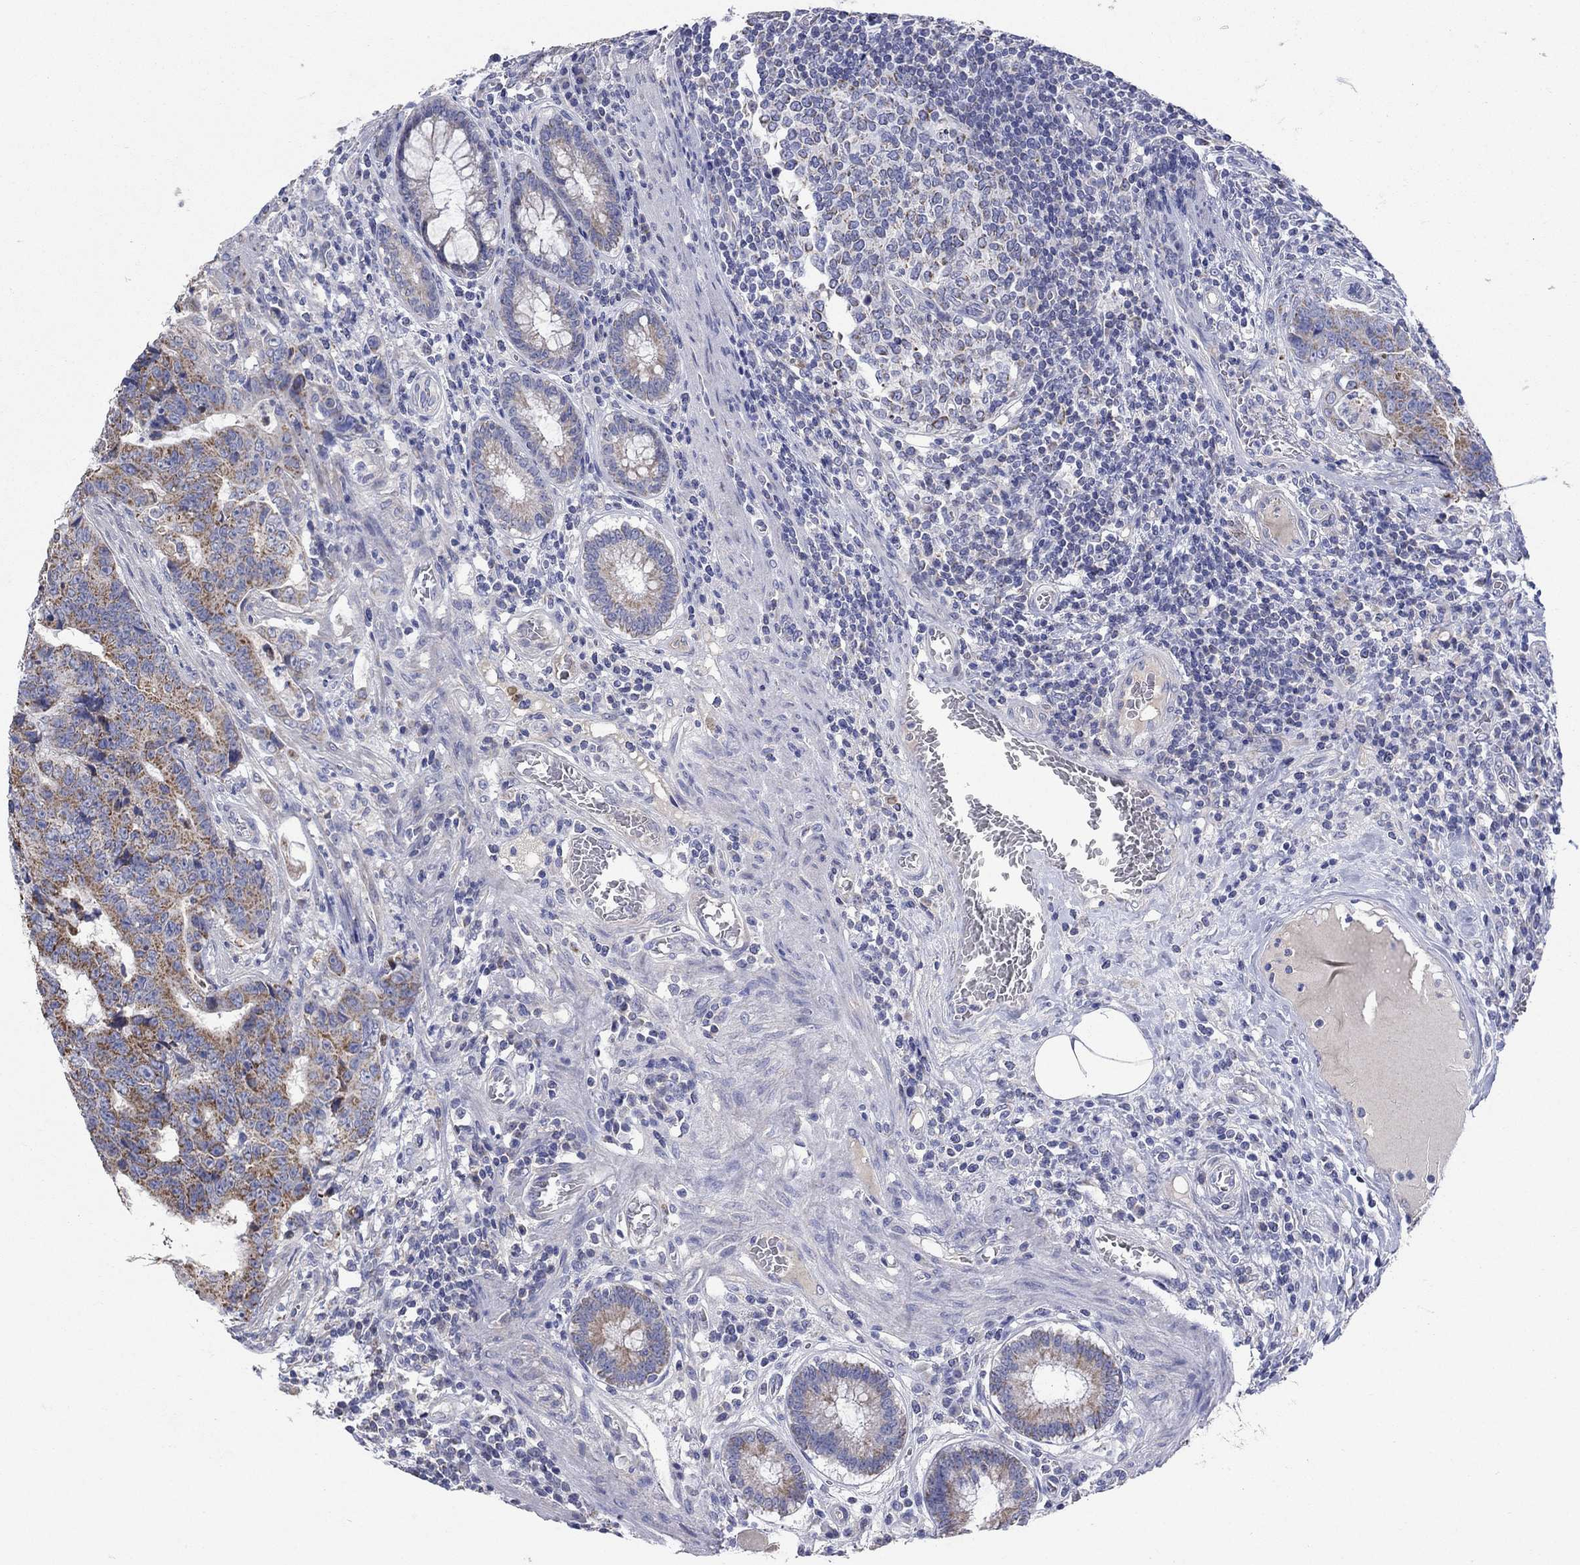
{"staining": {"intensity": "moderate", "quantity": ">75%", "location": "cytoplasmic/membranous"}, "tissue": "colorectal cancer", "cell_type": "Tumor cells", "image_type": "cancer", "snomed": [{"axis": "morphology", "description": "Adenocarcinoma, NOS"}, {"axis": "topography", "description": "Colon"}], "caption": "Immunohistochemistry (IHC) staining of colorectal cancer (adenocarcinoma), which reveals medium levels of moderate cytoplasmic/membranous staining in approximately >75% of tumor cells indicating moderate cytoplasmic/membranous protein positivity. The staining was performed using DAB (3,3'-diaminobenzidine) (brown) for protein detection and nuclei were counterstained in hematoxylin (blue).", "gene": "CLVS1", "patient": {"sex": "female", "age": 48}}